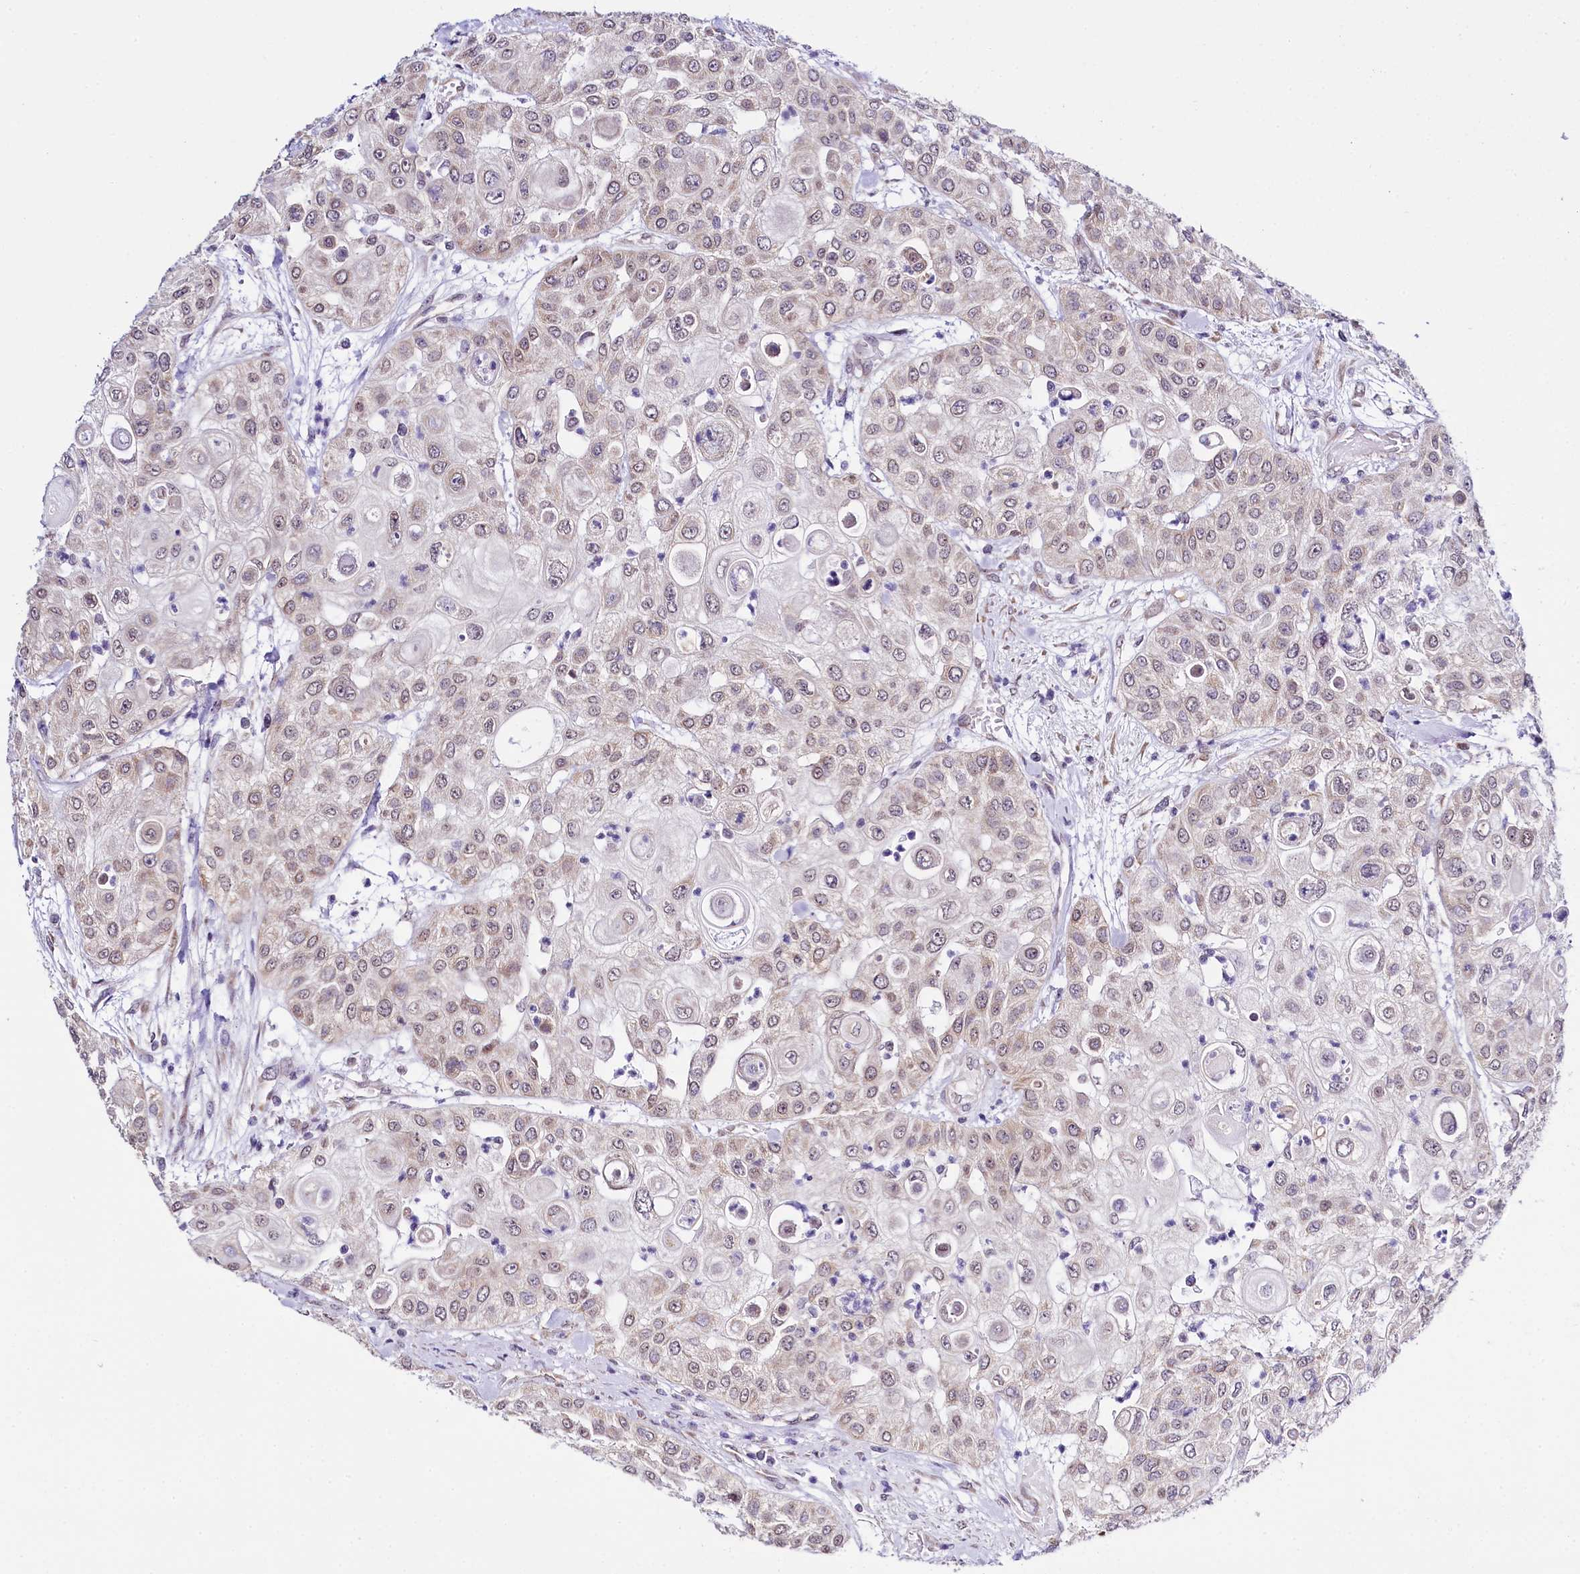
{"staining": {"intensity": "weak", "quantity": "25%-75%", "location": "cytoplasmic/membranous,nuclear"}, "tissue": "urothelial cancer", "cell_type": "Tumor cells", "image_type": "cancer", "snomed": [{"axis": "morphology", "description": "Urothelial carcinoma, High grade"}, {"axis": "topography", "description": "Urinary bladder"}], "caption": "Protein staining reveals weak cytoplasmic/membranous and nuclear expression in approximately 25%-75% of tumor cells in urothelial carcinoma (high-grade). (Brightfield microscopy of DAB IHC at high magnification).", "gene": "SPATS2", "patient": {"sex": "female", "age": 79}}